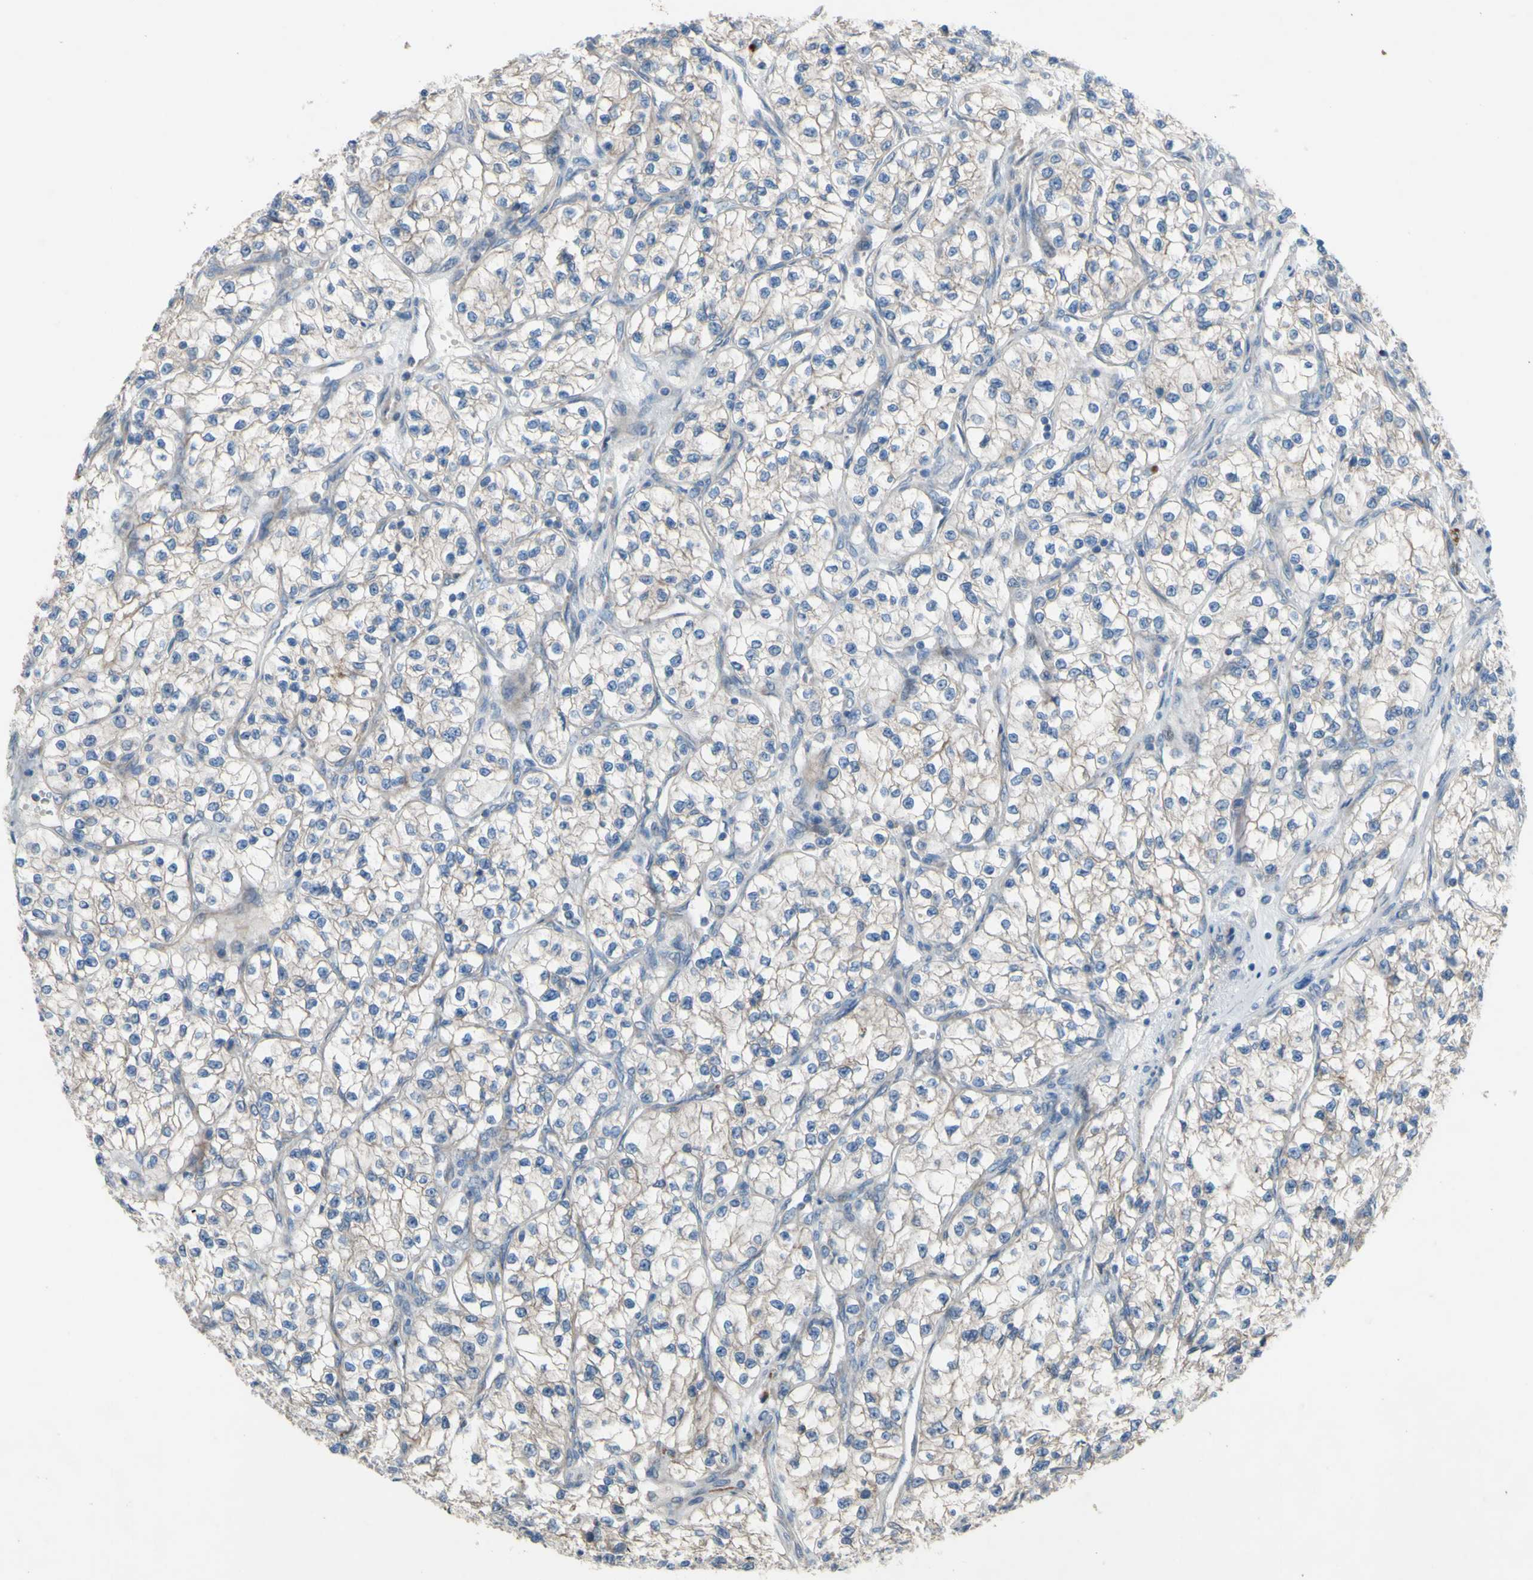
{"staining": {"intensity": "weak", "quantity": "25%-75%", "location": "cytoplasmic/membranous"}, "tissue": "renal cancer", "cell_type": "Tumor cells", "image_type": "cancer", "snomed": [{"axis": "morphology", "description": "Adenocarcinoma, NOS"}, {"axis": "topography", "description": "Kidney"}], "caption": "Immunohistochemistry (DAB) staining of renal adenocarcinoma shows weak cytoplasmic/membranous protein expression in about 25%-75% of tumor cells. The staining was performed using DAB, with brown indicating positive protein expression. Nuclei are stained blue with hematoxylin.", "gene": "CDCP1", "patient": {"sex": "female", "age": 57}}